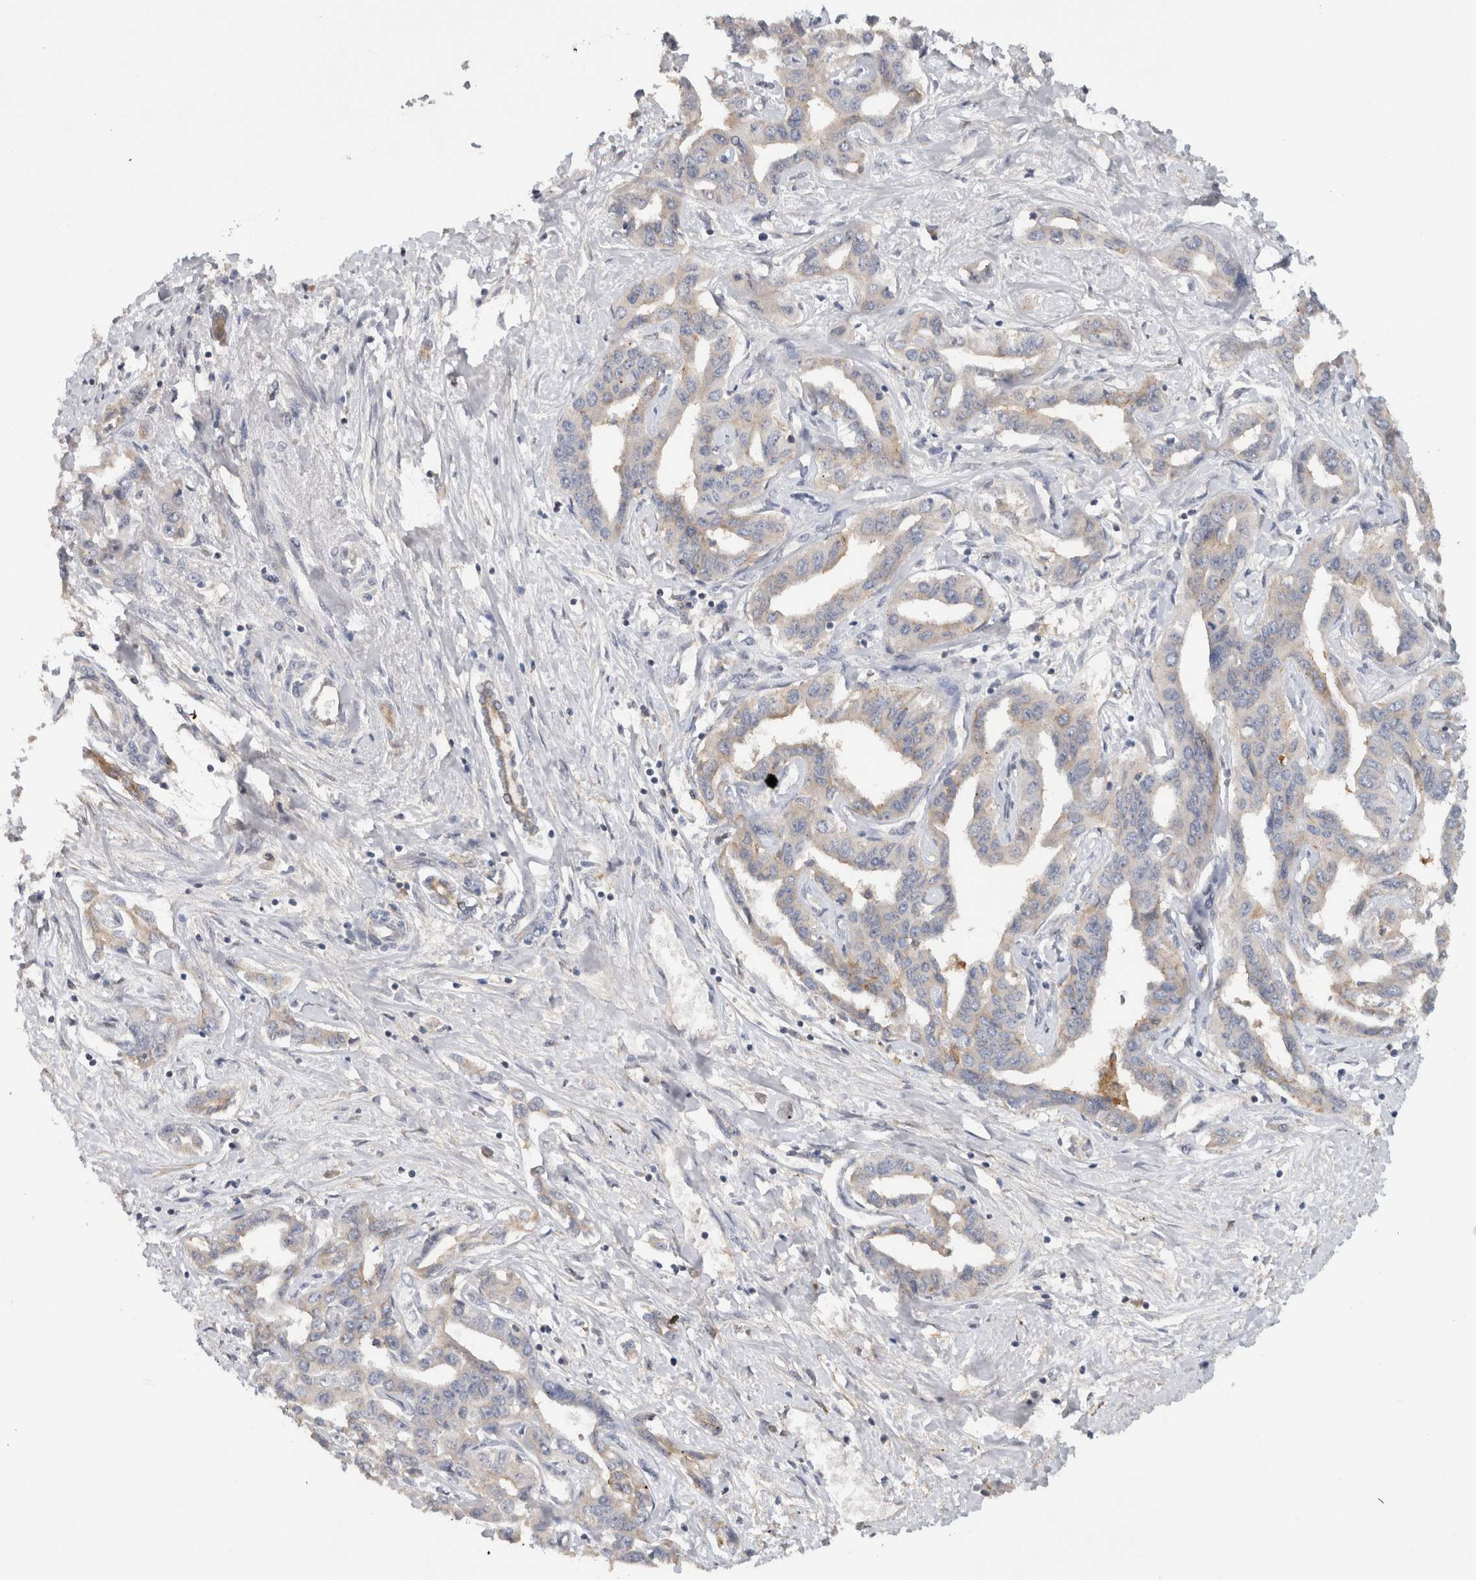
{"staining": {"intensity": "weak", "quantity": "<25%", "location": "cytoplasmic/membranous"}, "tissue": "liver cancer", "cell_type": "Tumor cells", "image_type": "cancer", "snomed": [{"axis": "morphology", "description": "Cholangiocarcinoma"}, {"axis": "topography", "description": "Liver"}], "caption": "The histopathology image exhibits no significant staining in tumor cells of liver cancer.", "gene": "HEXD", "patient": {"sex": "male", "age": 59}}